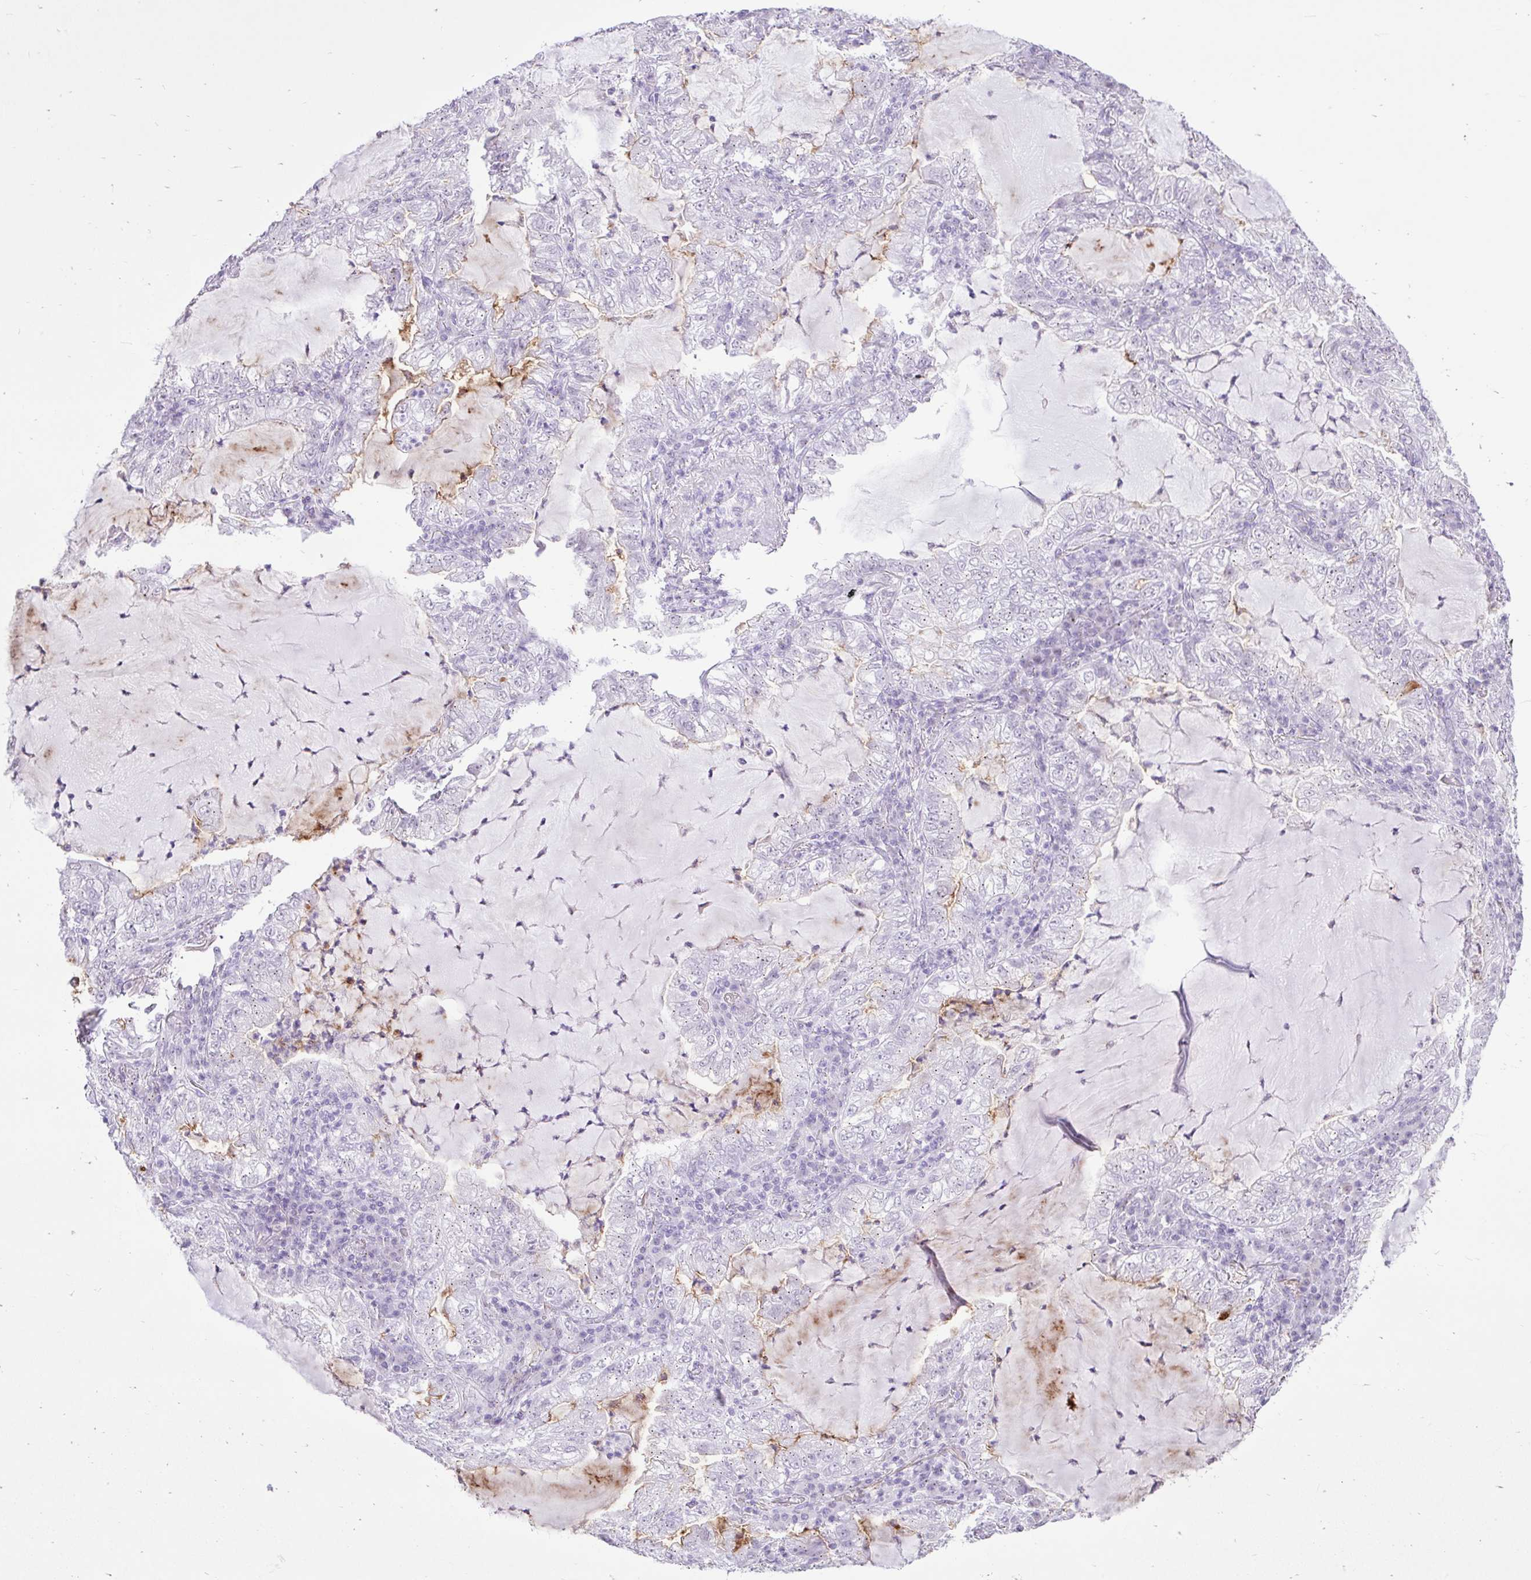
{"staining": {"intensity": "negative", "quantity": "none", "location": "none"}, "tissue": "lung cancer", "cell_type": "Tumor cells", "image_type": "cancer", "snomed": [{"axis": "morphology", "description": "Adenocarcinoma, NOS"}, {"axis": "topography", "description": "Lung"}], "caption": "Photomicrograph shows no significant protein staining in tumor cells of lung adenocarcinoma.", "gene": "REEP1", "patient": {"sex": "female", "age": 73}}